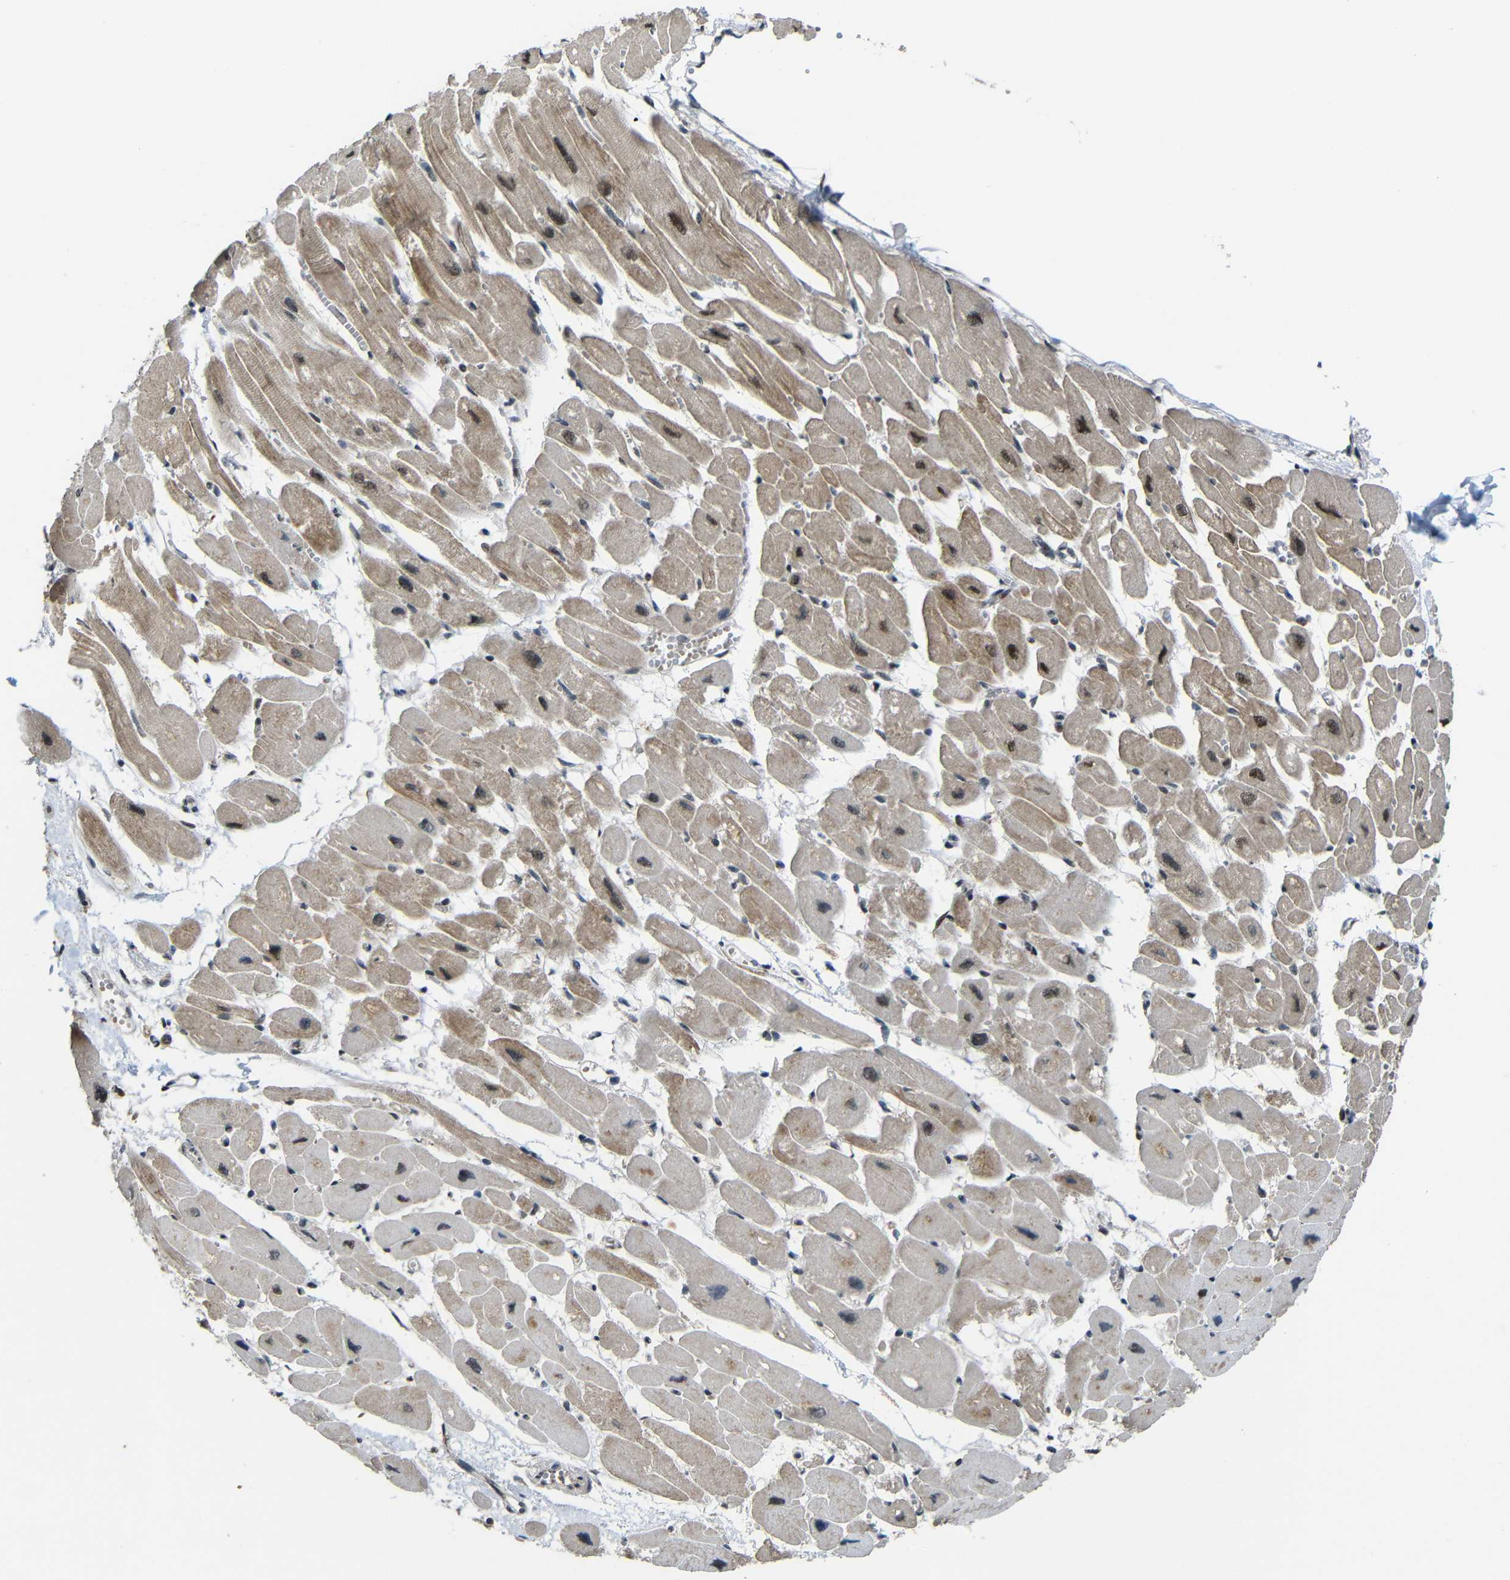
{"staining": {"intensity": "moderate", "quantity": ">75%", "location": "cytoplasmic/membranous,nuclear"}, "tissue": "heart muscle", "cell_type": "Cardiomyocytes", "image_type": "normal", "snomed": [{"axis": "morphology", "description": "Normal tissue, NOS"}, {"axis": "topography", "description": "Heart"}], "caption": "Moderate cytoplasmic/membranous,nuclear staining is appreciated in about >75% of cardiomyocytes in normal heart muscle. (Stains: DAB in brown, nuclei in blue, Microscopy: brightfield microscopy at high magnification).", "gene": "TCF7L2", "patient": {"sex": "female", "age": 54}}